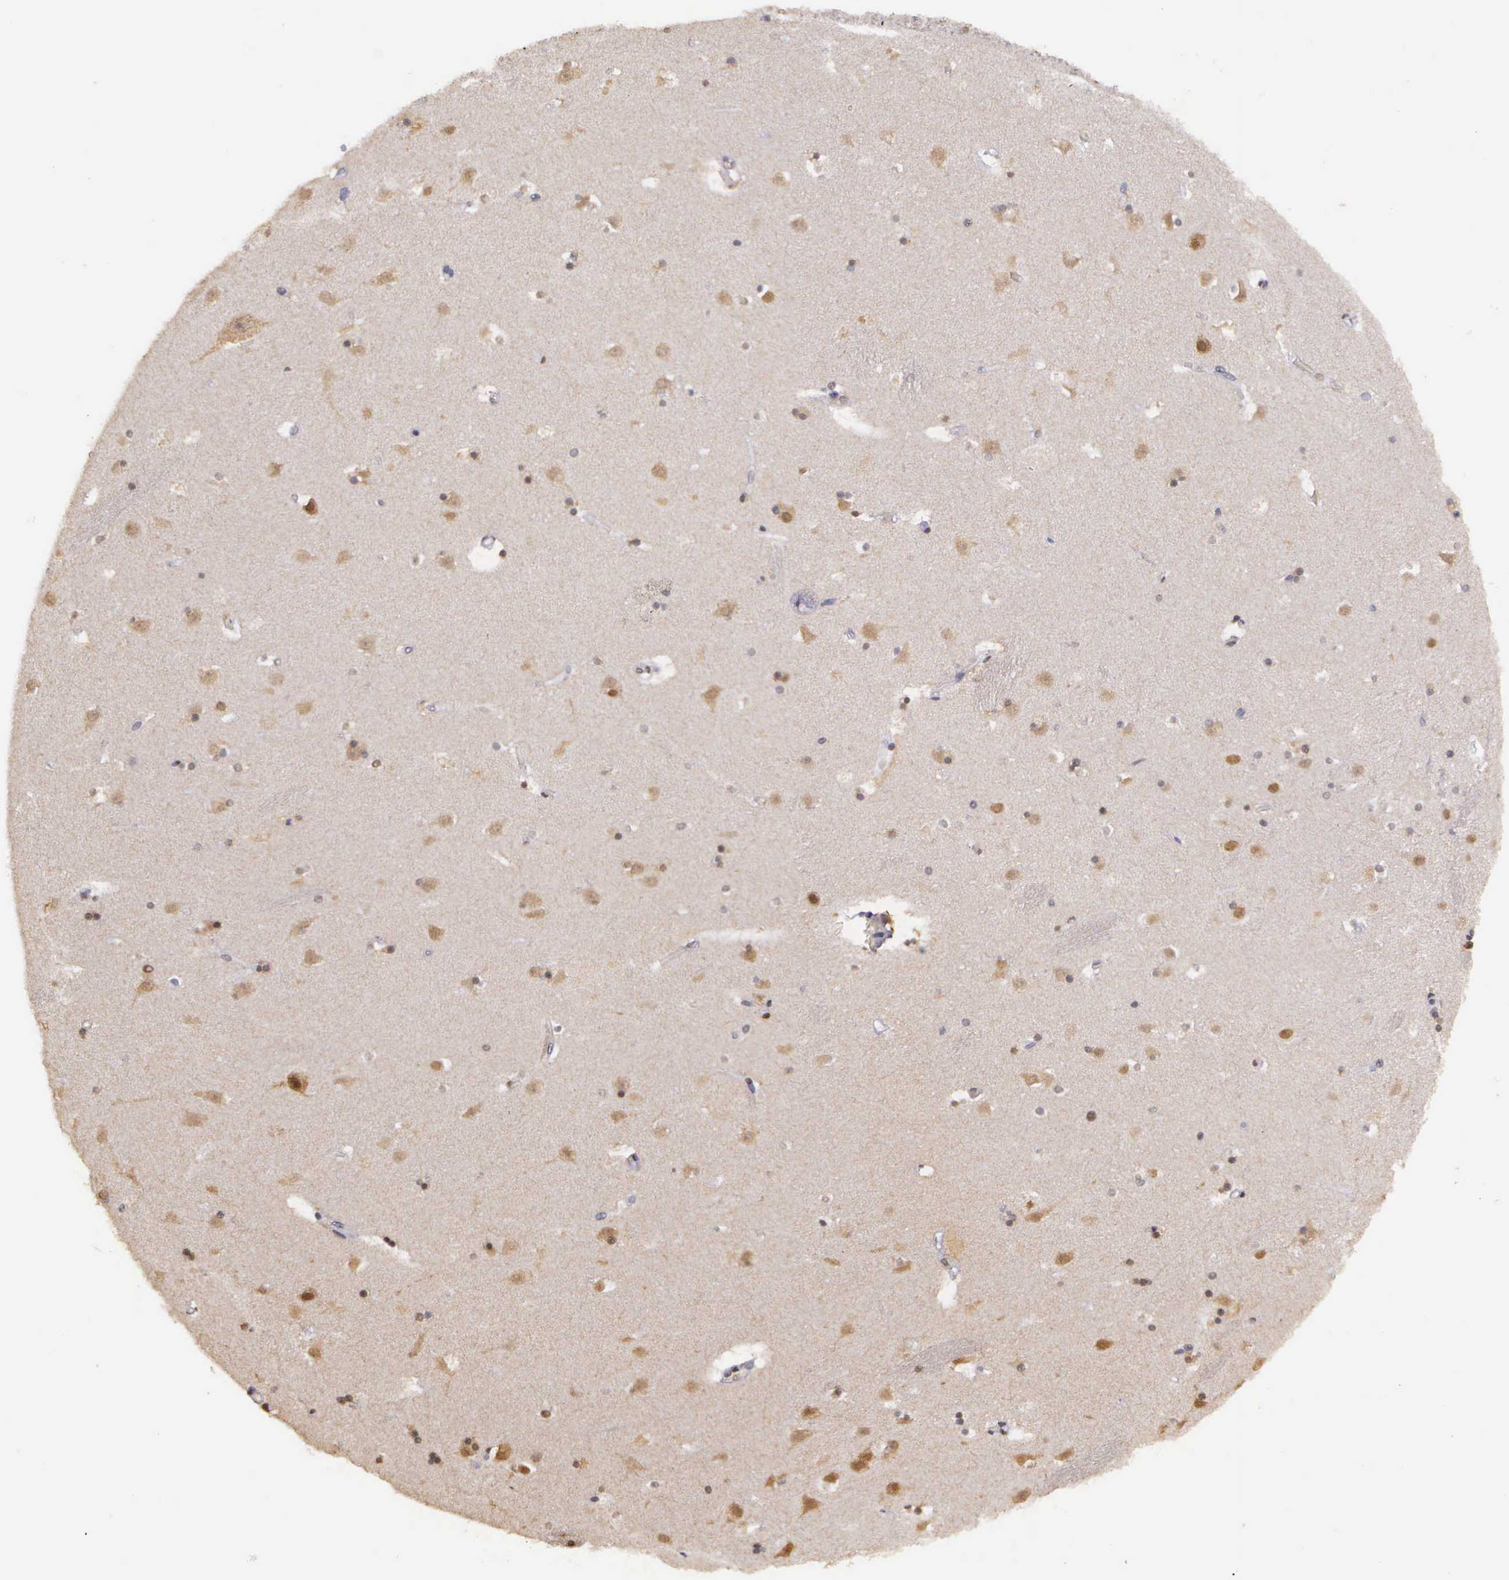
{"staining": {"intensity": "weak", "quantity": "25%-75%", "location": "nuclear"}, "tissue": "caudate", "cell_type": "Glial cells", "image_type": "normal", "snomed": [{"axis": "morphology", "description": "Normal tissue, NOS"}, {"axis": "topography", "description": "Lateral ventricle wall"}], "caption": "Protein staining of normal caudate exhibits weak nuclear positivity in about 25%-75% of glial cells.", "gene": "ARMCX5", "patient": {"sex": "male", "age": 45}}